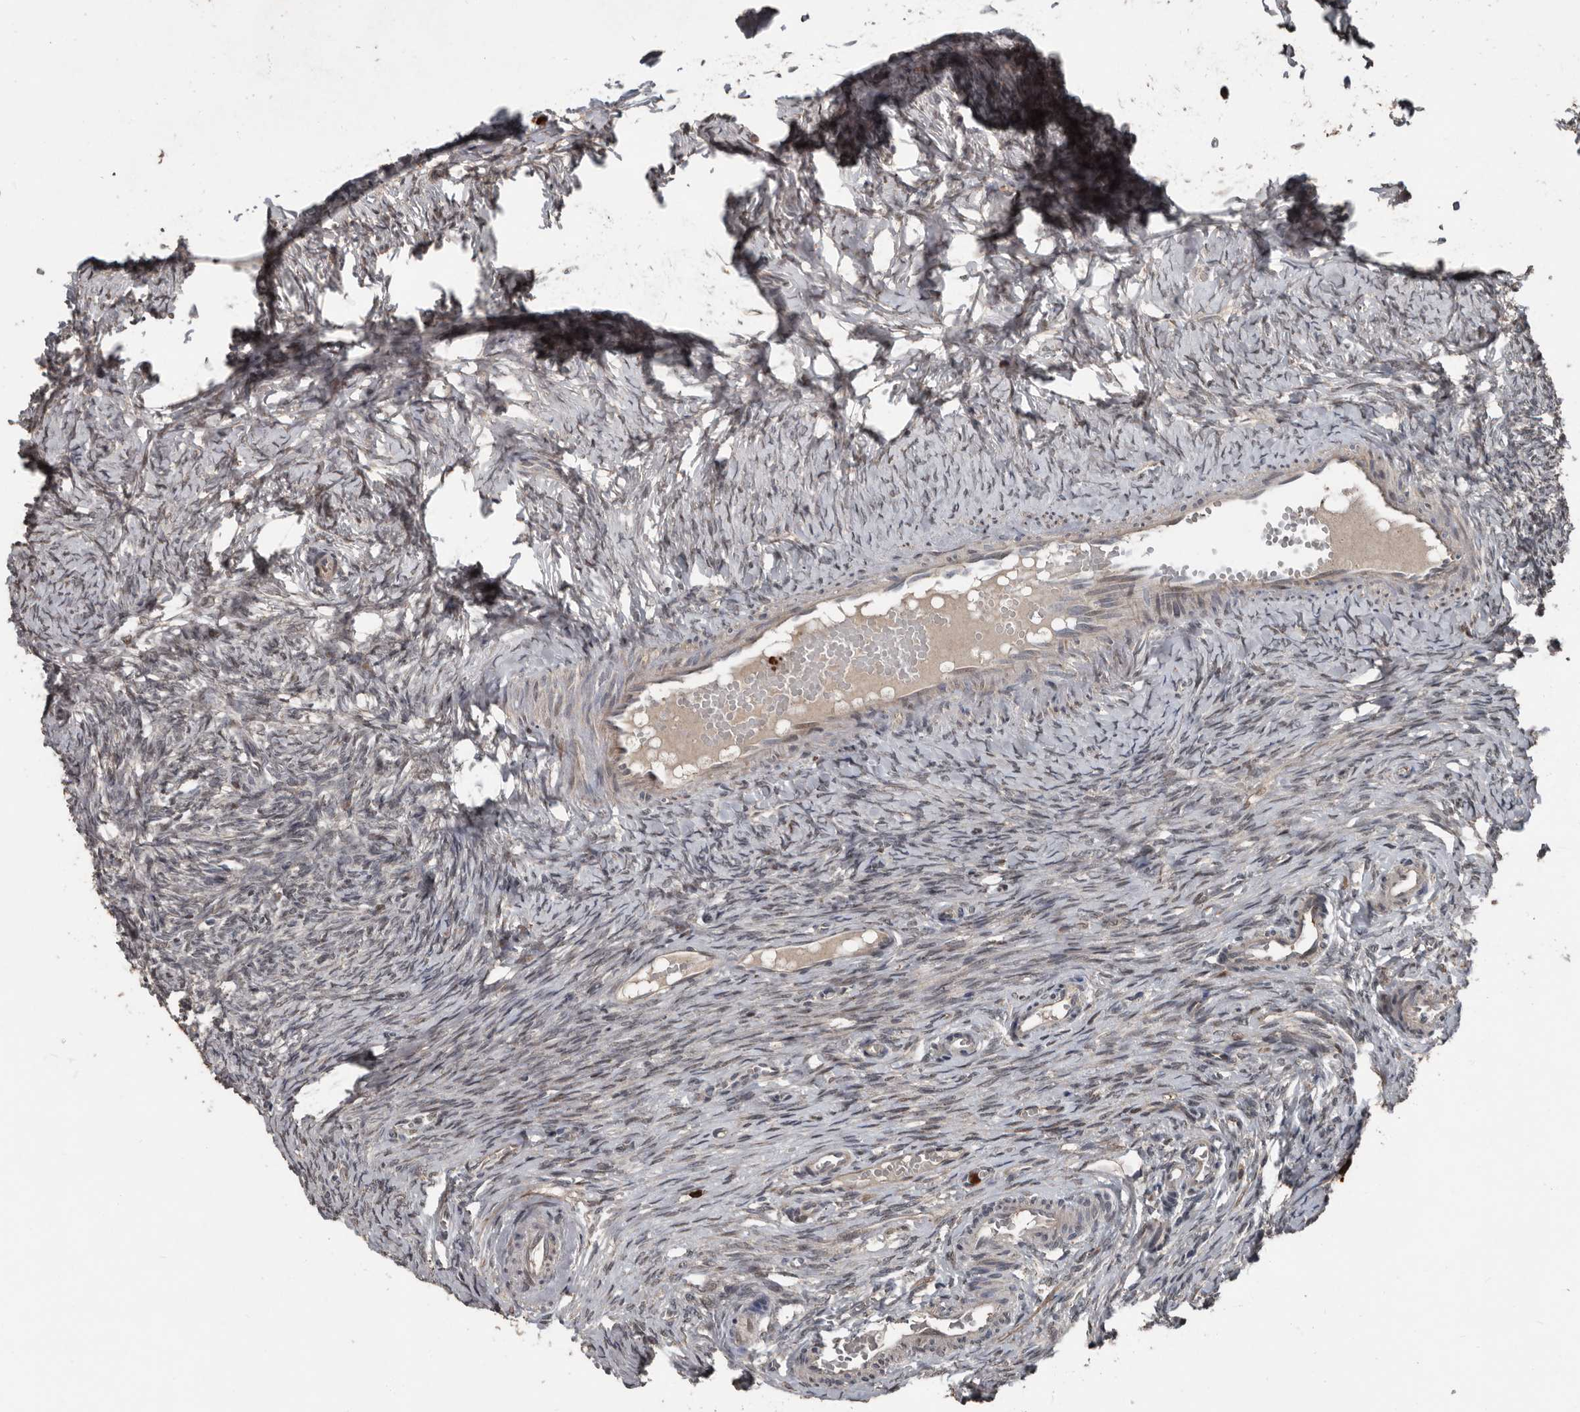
{"staining": {"intensity": "moderate", "quantity": ">75%", "location": "cytoplasmic/membranous"}, "tissue": "ovary", "cell_type": "Follicle cells", "image_type": "normal", "snomed": [{"axis": "morphology", "description": "Adenocarcinoma, NOS"}, {"axis": "topography", "description": "Endometrium"}], "caption": "An image of human ovary stained for a protein shows moderate cytoplasmic/membranous brown staining in follicle cells. The staining is performed using DAB (3,3'-diaminobenzidine) brown chromogen to label protein expression. The nuclei are counter-stained blue using hematoxylin.", "gene": "FSBP", "patient": {"sex": "female", "age": 32}}